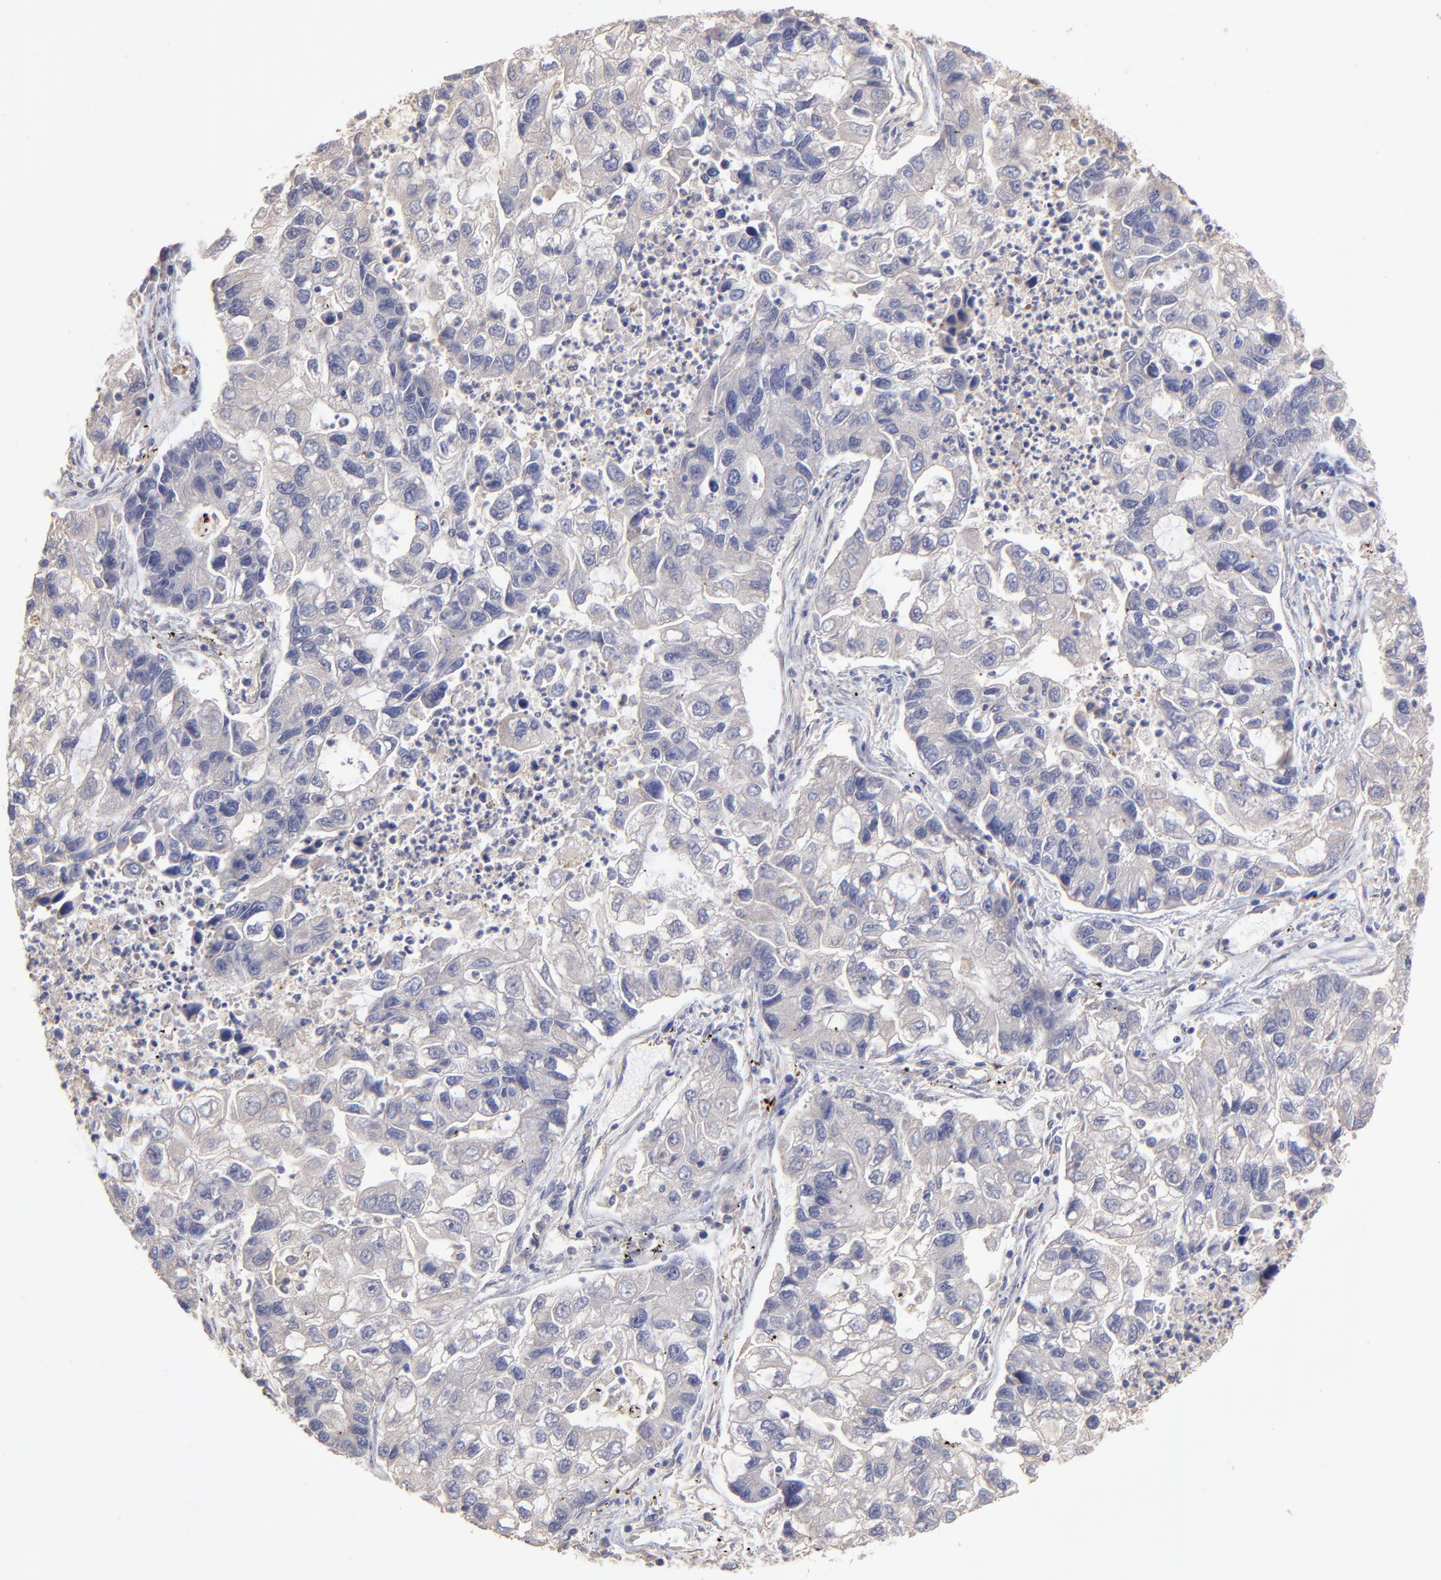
{"staining": {"intensity": "negative", "quantity": "none", "location": "none"}, "tissue": "lung cancer", "cell_type": "Tumor cells", "image_type": "cancer", "snomed": [{"axis": "morphology", "description": "Adenocarcinoma, NOS"}, {"axis": "topography", "description": "Lung"}], "caption": "A high-resolution micrograph shows IHC staining of lung cancer (adenocarcinoma), which shows no significant positivity in tumor cells.", "gene": "ASB7", "patient": {"sex": "female", "age": 51}}